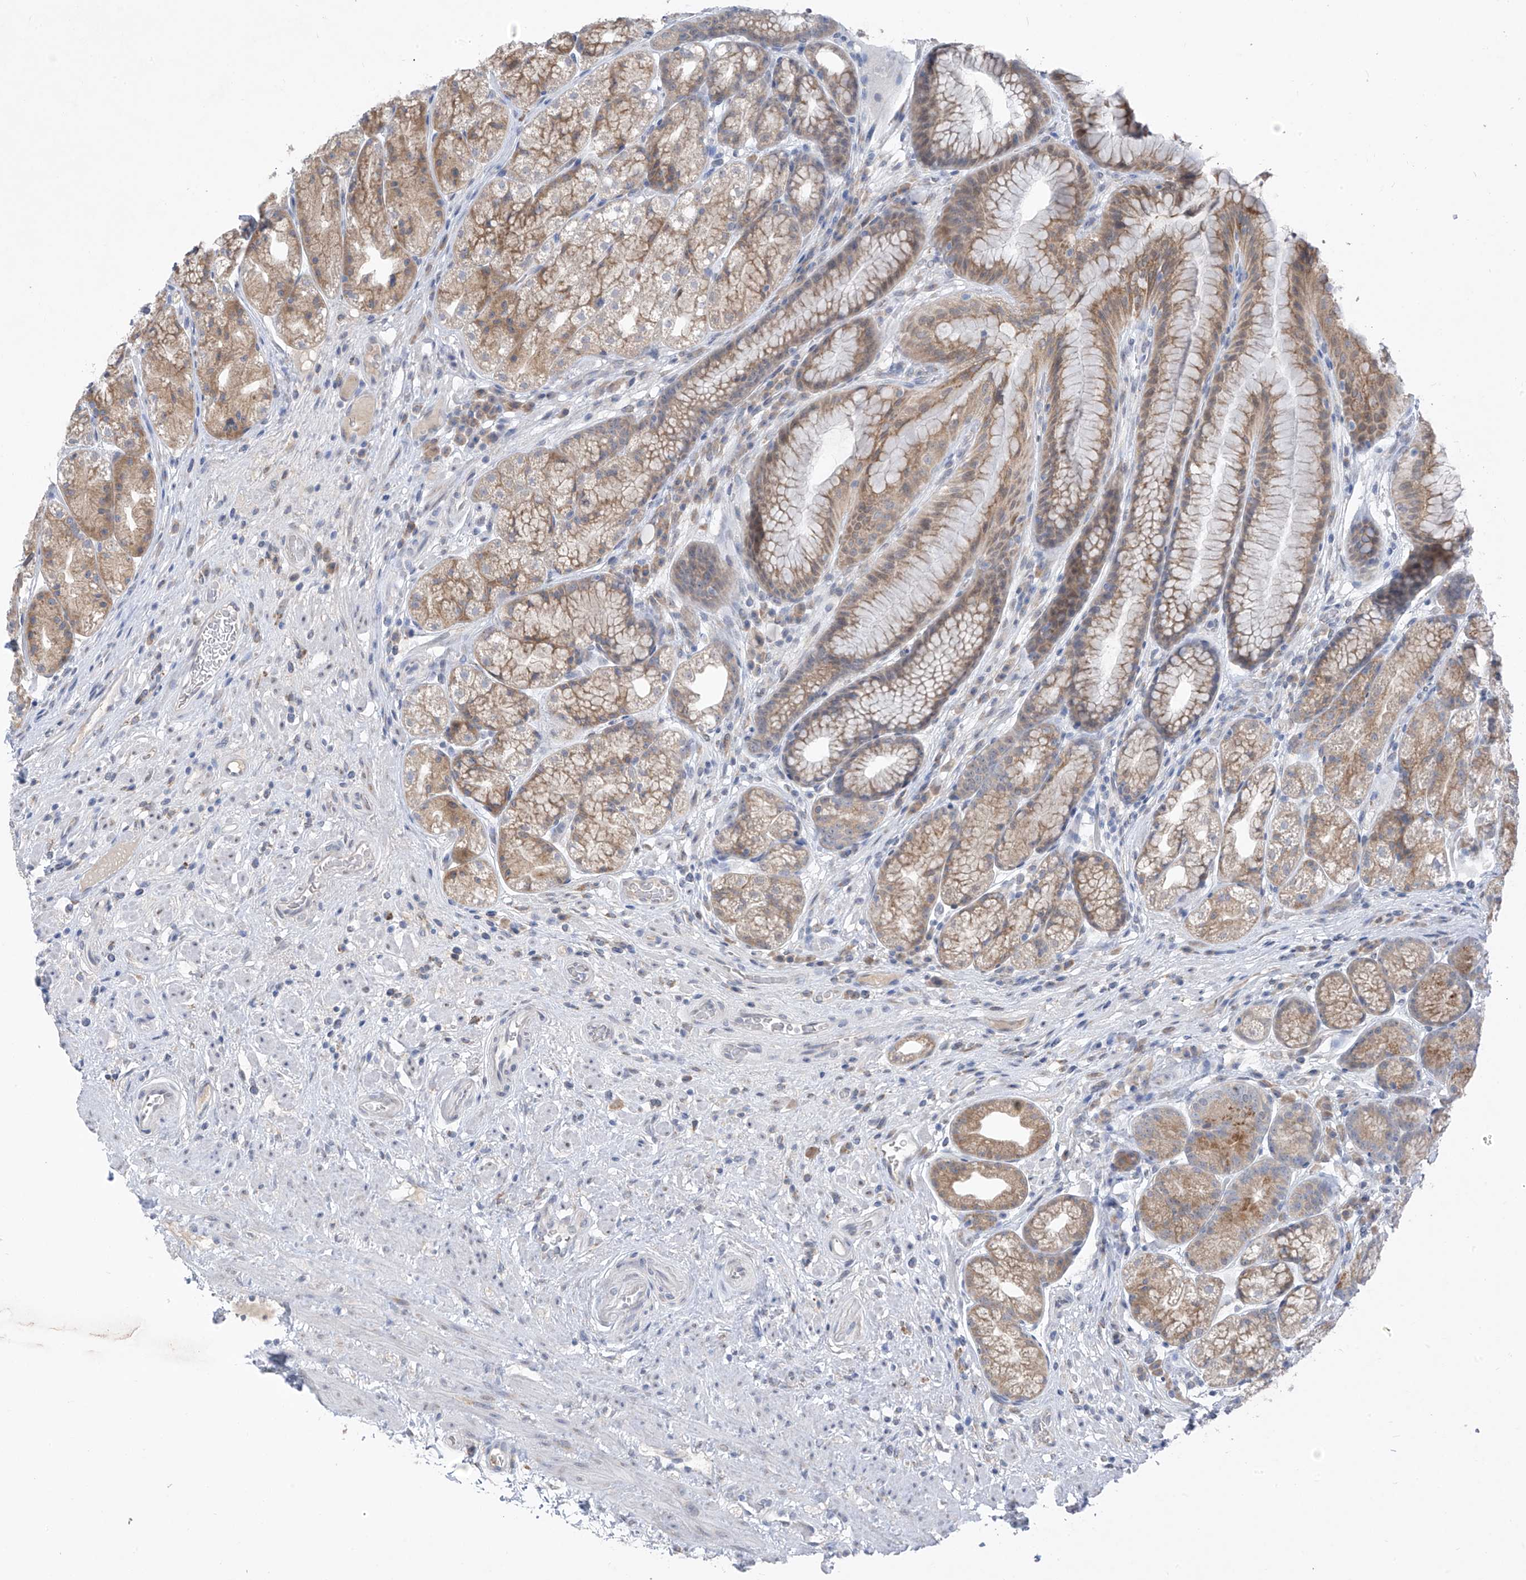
{"staining": {"intensity": "moderate", "quantity": "25%-75%", "location": "cytoplasmic/membranous"}, "tissue": "stomach", "cell_type": "Glandular cells", "image_type": "normal", "snomed": [{"axis": "morphology", "description": "Normal tissue, NOS"}, {"axis": "topography", "description": "Stomach"}], "caption": "Stomach stained with DAB (3,3'-diaminobenzidine) immunohistochemistry (IHC) demonstrates medium levels of moderate cytoplasmic/membranous positivity in approximately 25%-75% of glandular cells. (Brightfield microscopy of DAB IHC at high magnification).", "gene": "CYP4V2", "patient": {"sex": "male", "age": 57}}